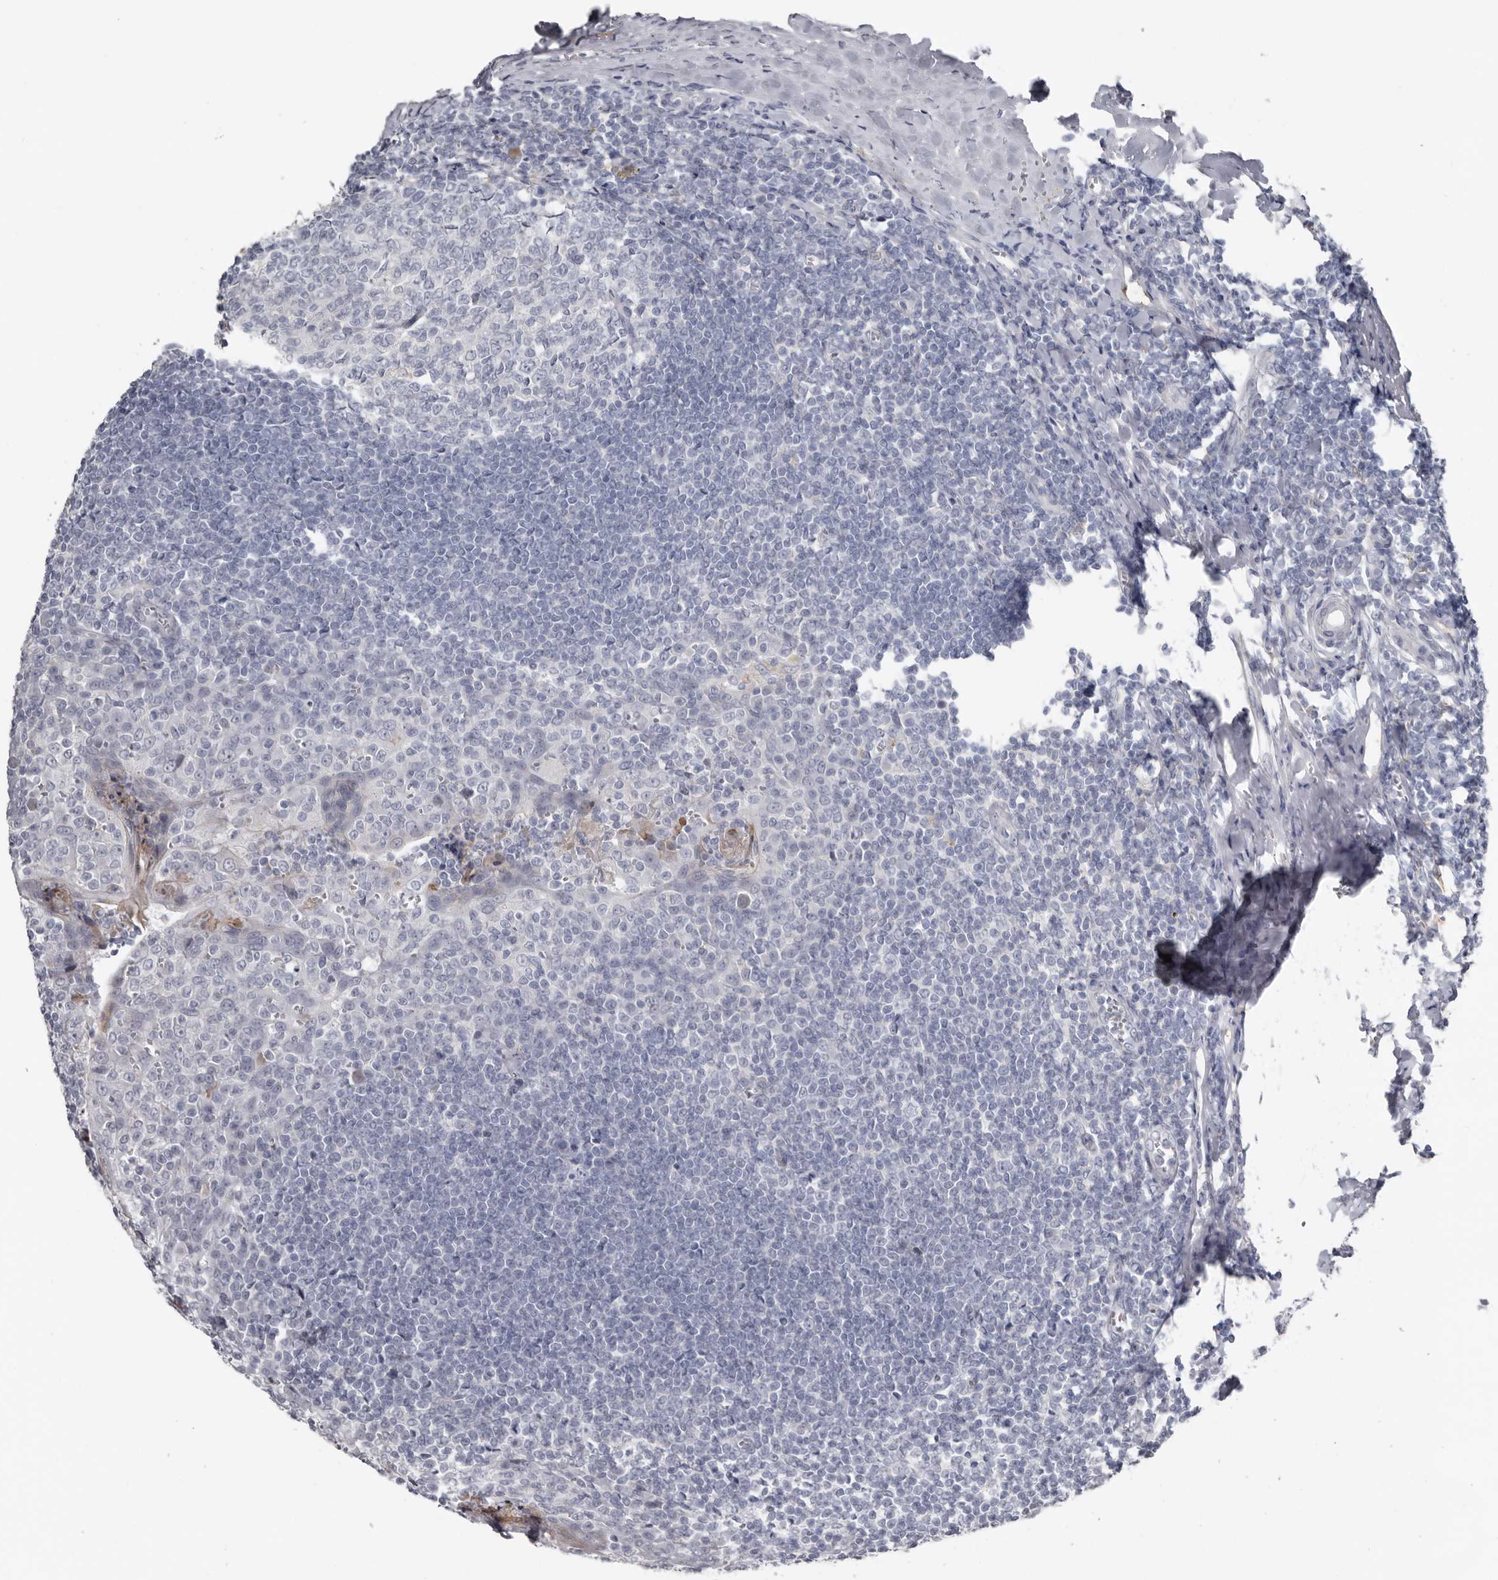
{"staining": {"intensity": "negative", "quantity": "none", "location": "none"}, "tissue": "tonsil", "cell_type": "Germinal center cells", "image_type": "normal", "snomed": [{"axis": "morphology", "description": "Normal tissue, NOS"}, {"axis": "topography", "description": "Tonsil"}], "caption": "Immunohistochemical staining of unremarkable tonsil exhibits no significant positivity in germinal center cells. (Brightfield microscopy of DAB IHC at high magnification).", "gene": "FABP7", "patient": {"sex": "male", "age": 27}}